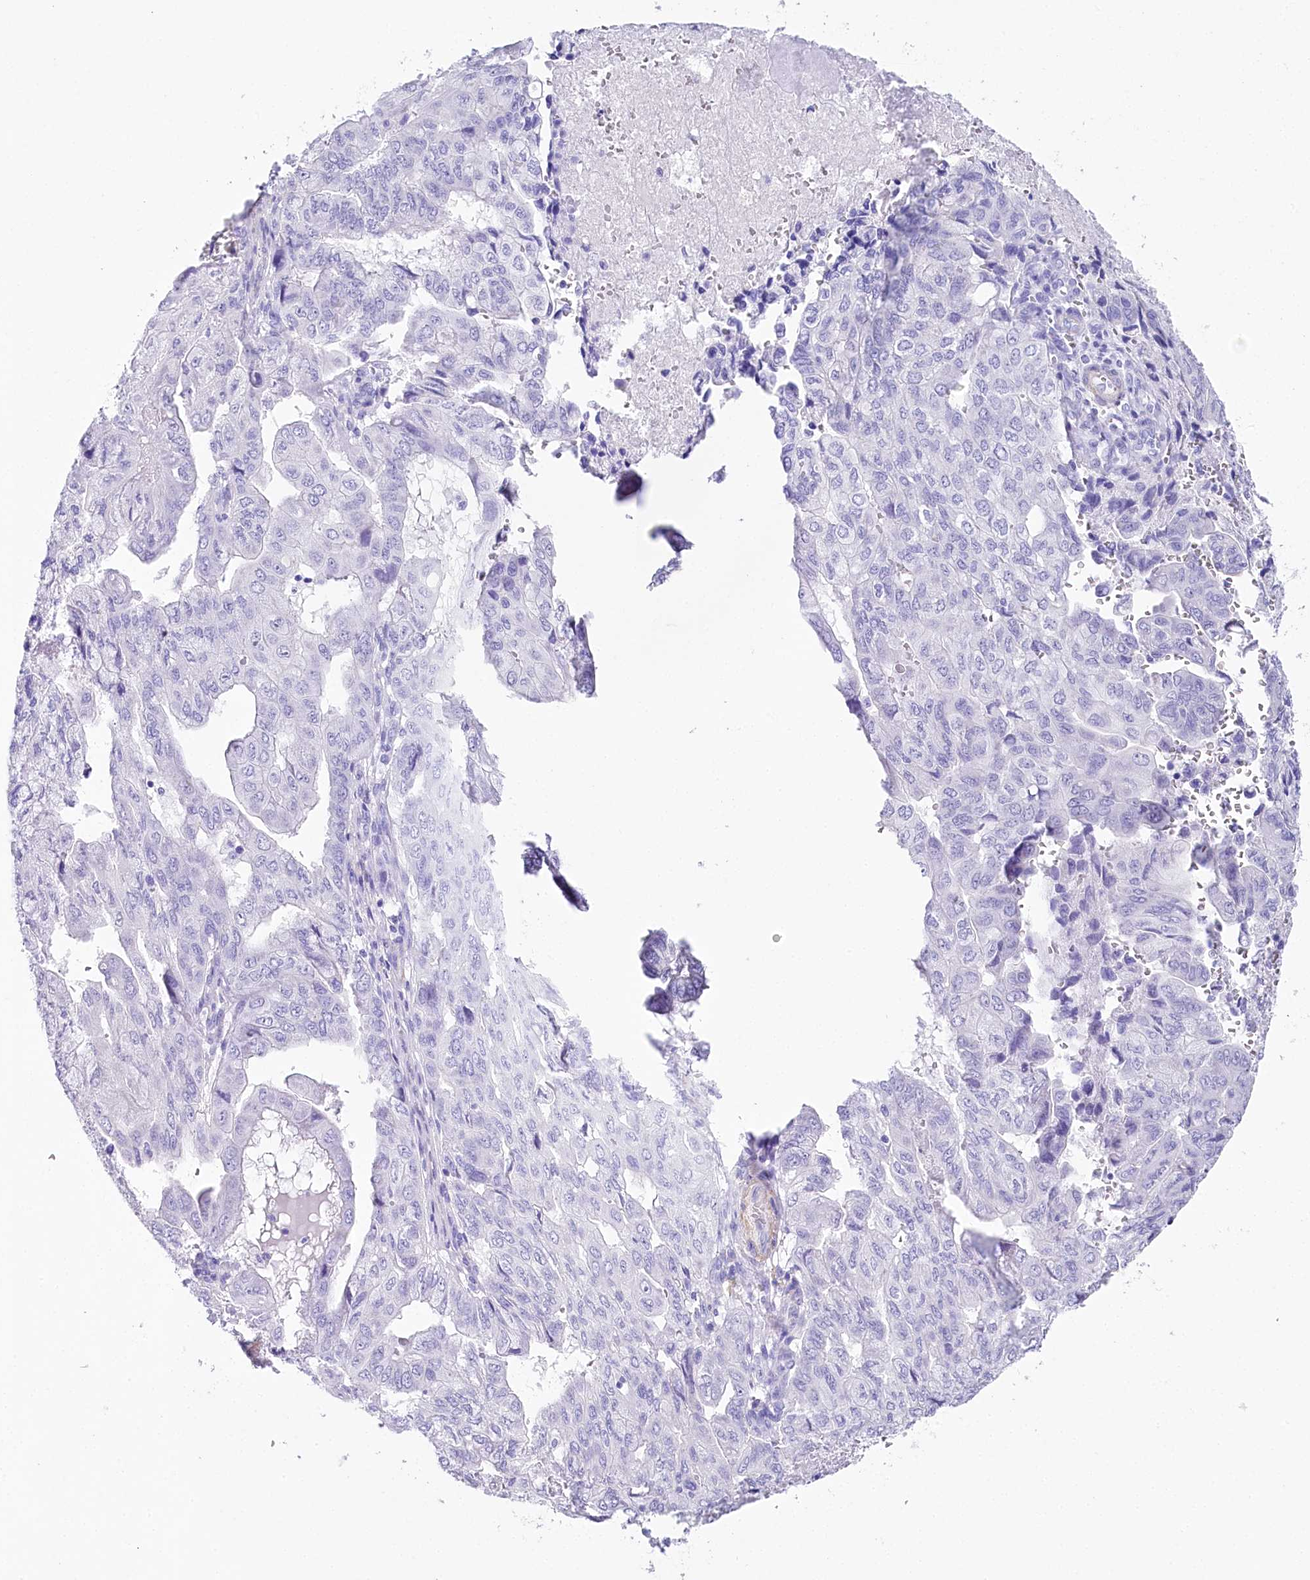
{"staining": {"intensity": "negative", "quantity": "none", "location": "none"}, "tissue": "pancreatic cancer", "cell_type": "Tumor cells", "image_type": "cancer", "snomed": [{"axis": "morphology", "description": "Adenocarcinoma, NOS"}, {"axis": "topography", "description": "Pancreas"}], "caption": "Immunohistochemistry histopathology image of adenocarcinoma (pancreatic) stained for a protein (brown), which shows no staining in tumor cells. (Stains: DAB immunohistochemistry (IHC) with hematoxylin counter stain, Microscopy: brightfield microscopy at high magnification).", "gene": "CSN3", "patient": {"sex": "male", "age": 51}}